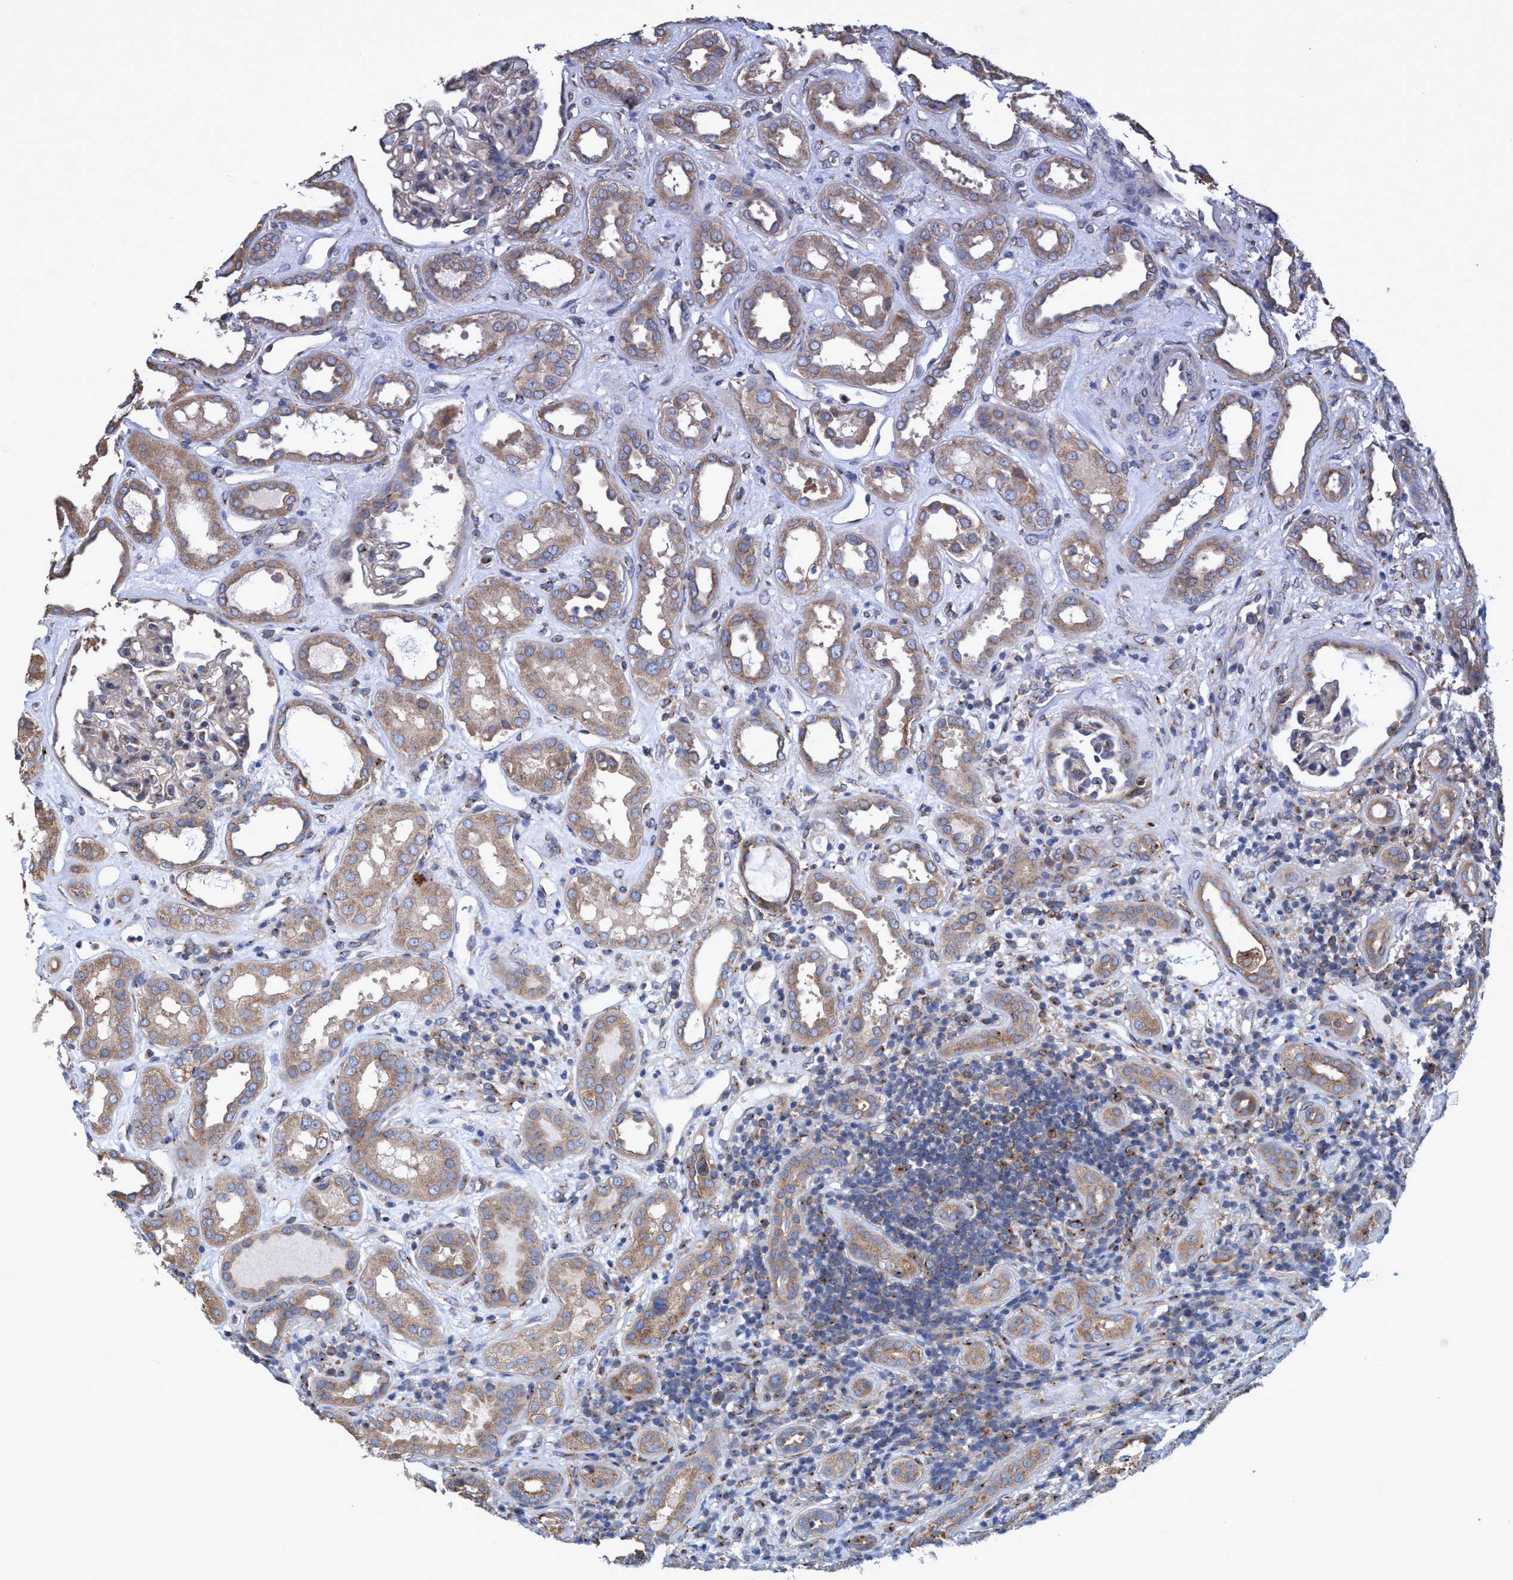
{"staining": {"intensity": "weak", "quantity": "<25%", "location": "cytoplasmic/membranous"}, "tissue": "kidney", "cell_type": "Cells in glomeruli", "image_type": "normal", "snomed": [{"axis": "morphology", "description": "Normal tissue, NOS"}, {"axis": "topography", "description": "Kidney"}], "caption": "Immunohistochemistry of unremarkable kidney reveals no expression in cells in glomeruli. The staining was performed using DAB to visualize the protein expression in brown, while the nuclei were stained in blue with hematoxylin (Magnification: 20x).", "gene": "BICD2", "patient": {"sex": "male", "age": 59}}